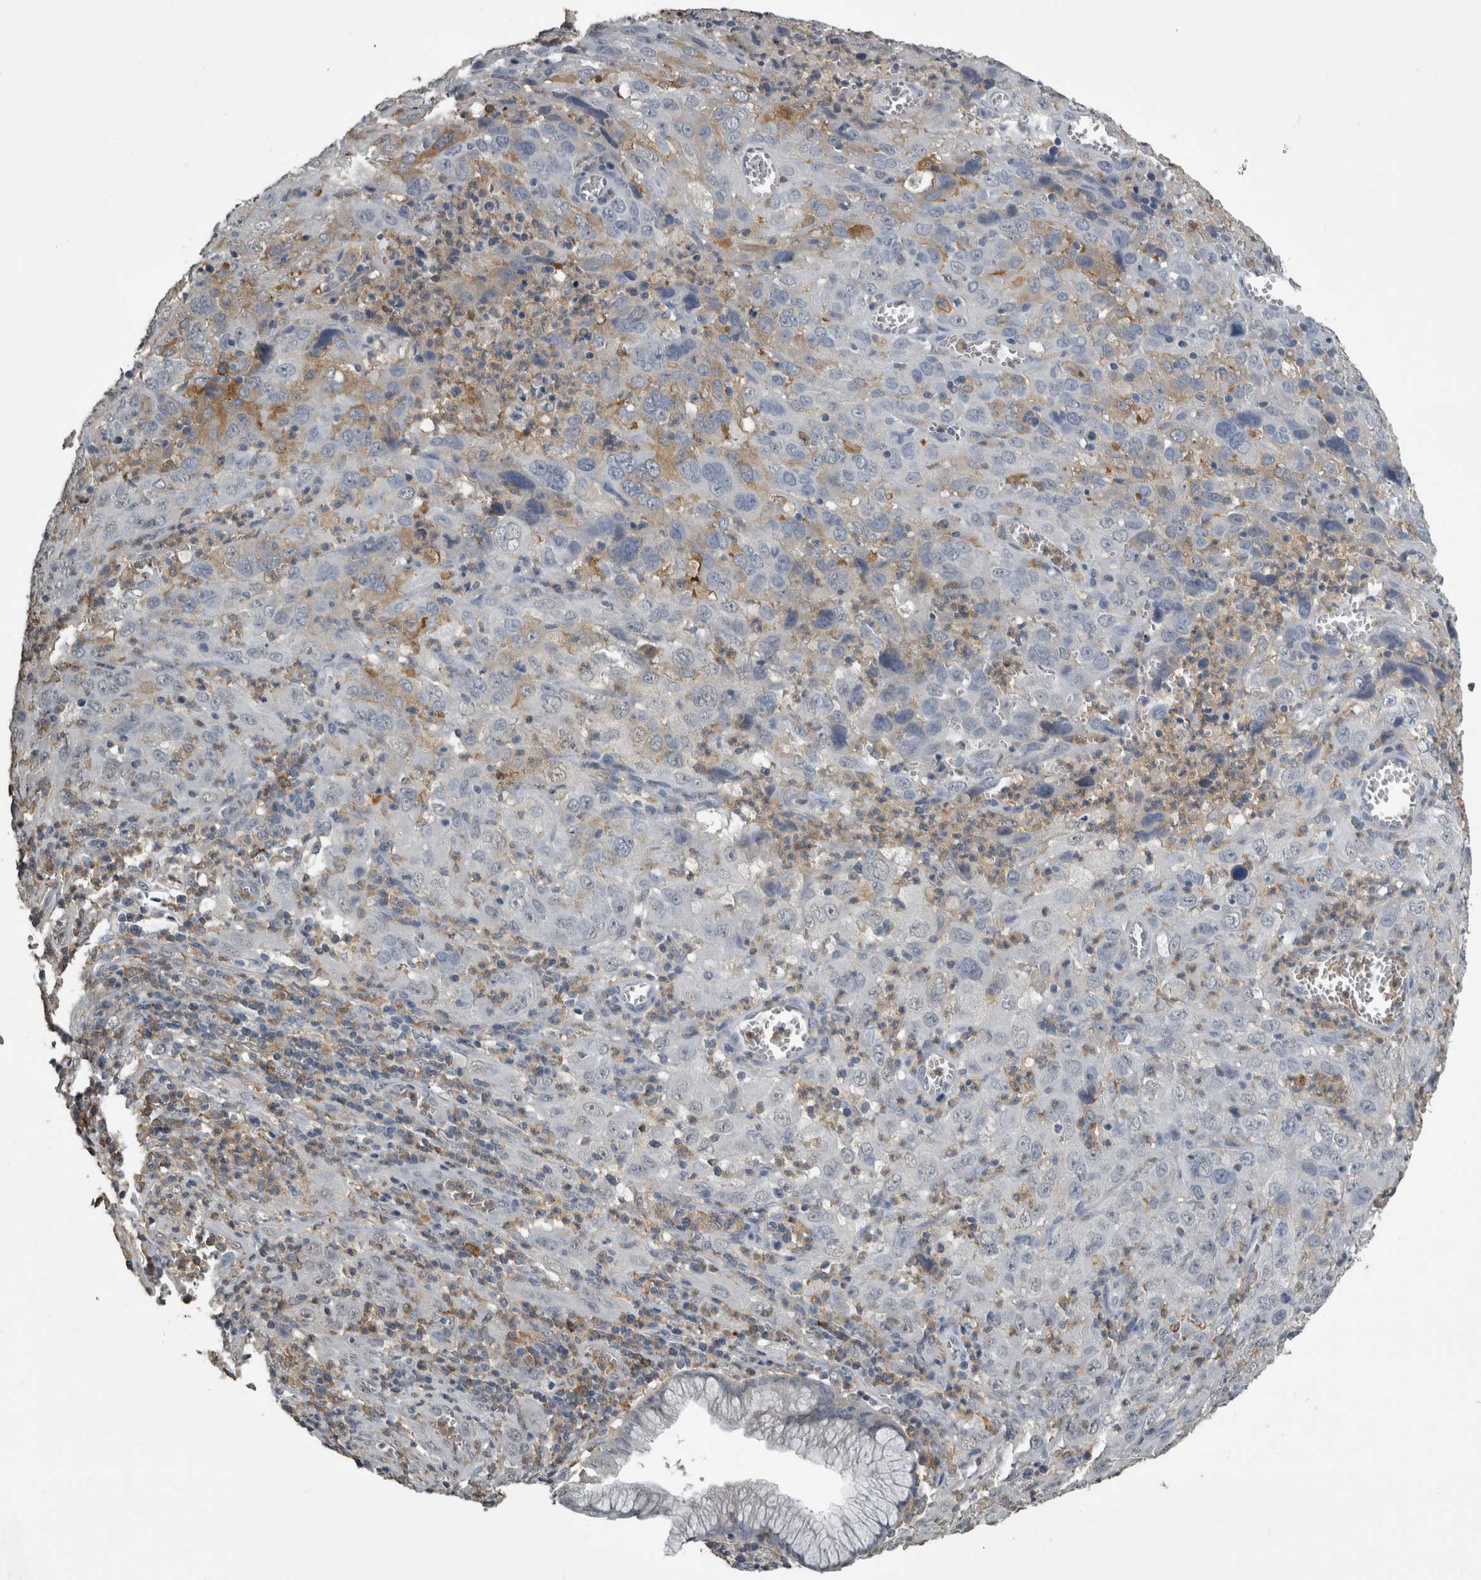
{"staining": {"intensity": "negative", "quantity": "none", "location": "none"}, "tissue": "cervical cancer", "cell_type": "Tumor cells", "image_type": "cancer", "snomed": [{"axis": "morphology", "description": "Squamous cell carcinoma, NOS"}, {"axis": "topography", "description": "Cervix"}], "caption": "Immunohistochemical staining of cervical cancer demonstrates no significant expression in tumor cells.", "gene": "PIK3AP1", "patient": {"sex": "female", "age": 32}}